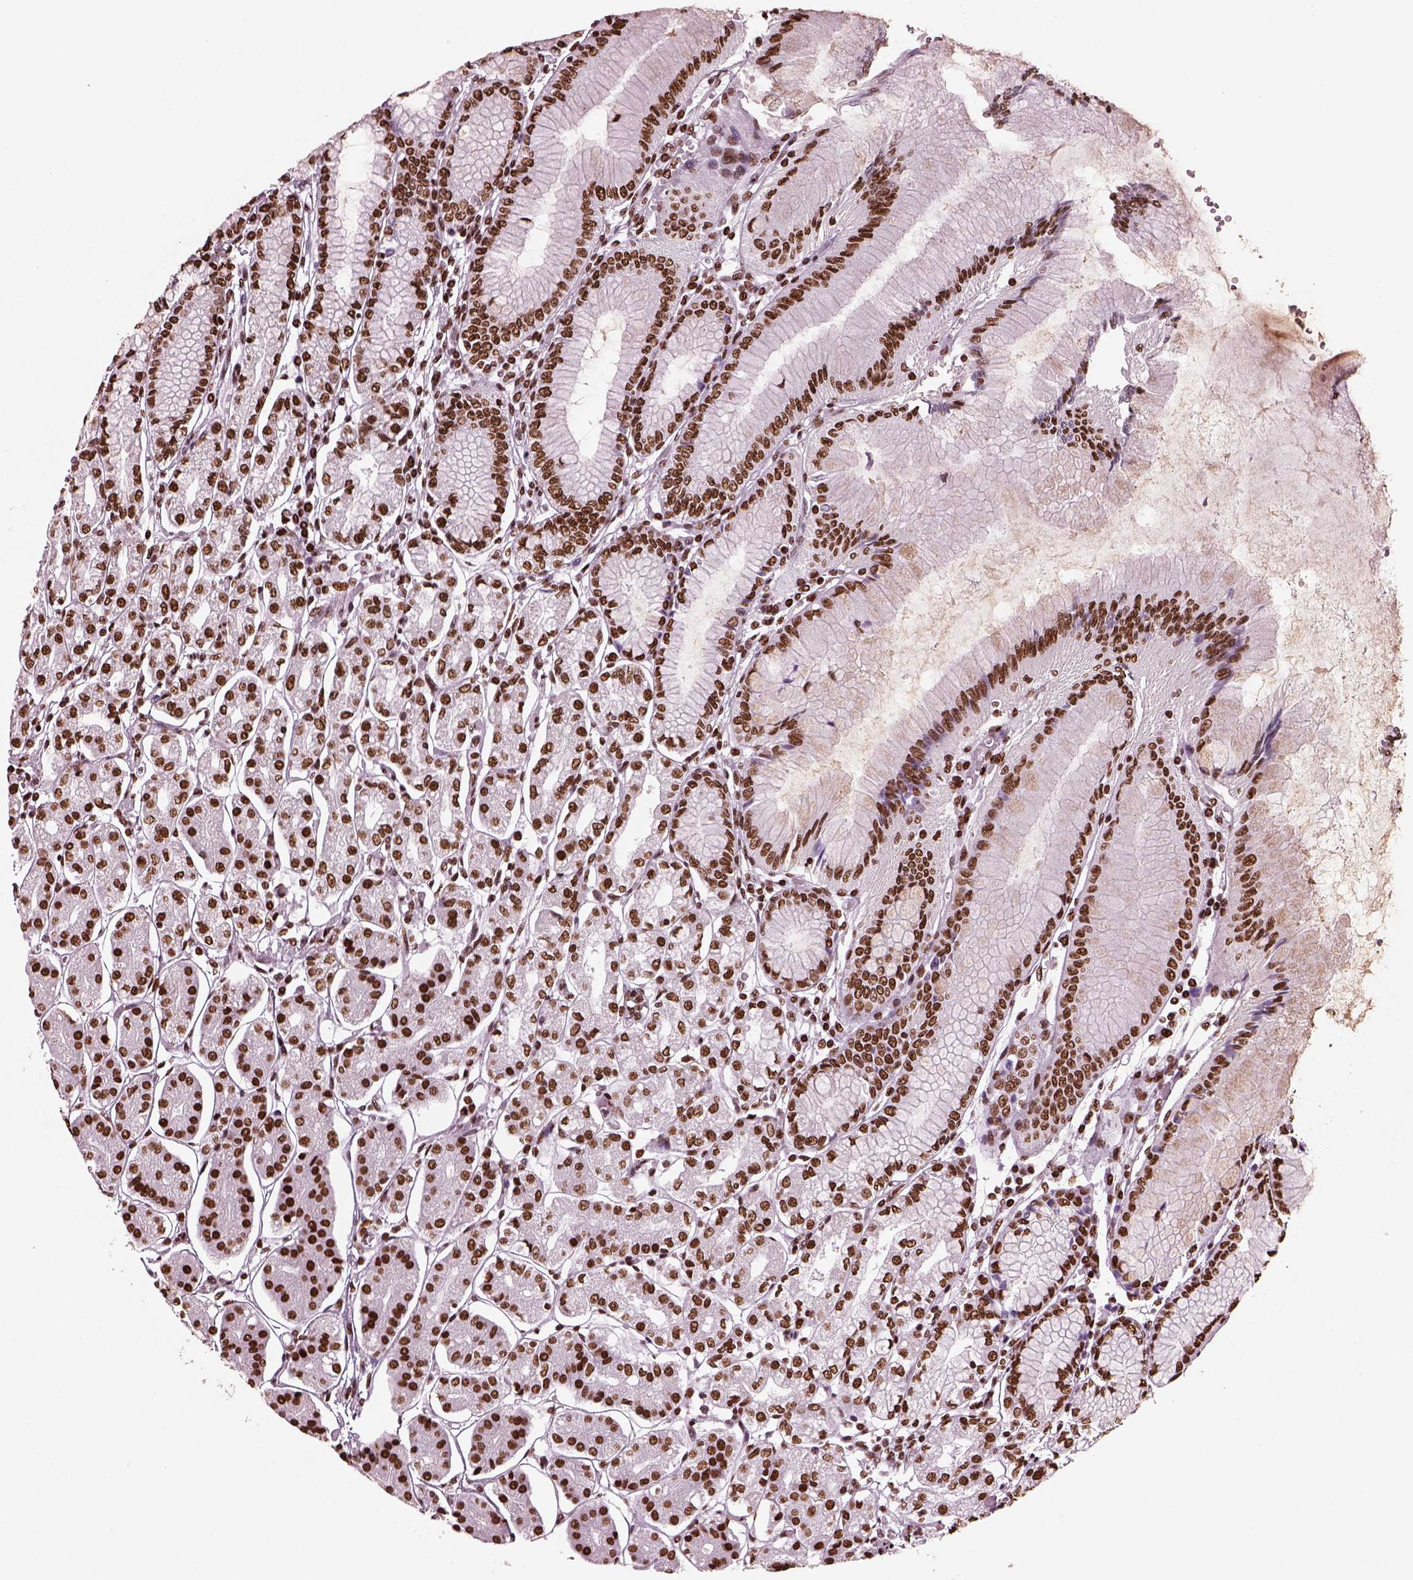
{"staining": {"intensity": "strong", "quantity": ">75%", "location": "nuclear"}, "tissue": "stomach", "cell_type": "Glandular cells", "image_type": "normal", "snomed": [{"axis": "morphology", "description": "Normal tissue, NOS"}, {"axis": "topography", "description": "Skeletal muscle"}, {"axis": "topography", "description": "Stomach"}], "caption": "High-power microscopy captured an immunohistochemistry photomicrograph of benign stomach, revealing strong nuclear expression in about >75% of glandular cells.", "gene": "CBFA2T3", "patient": {"sex": "female", "age": 57}}